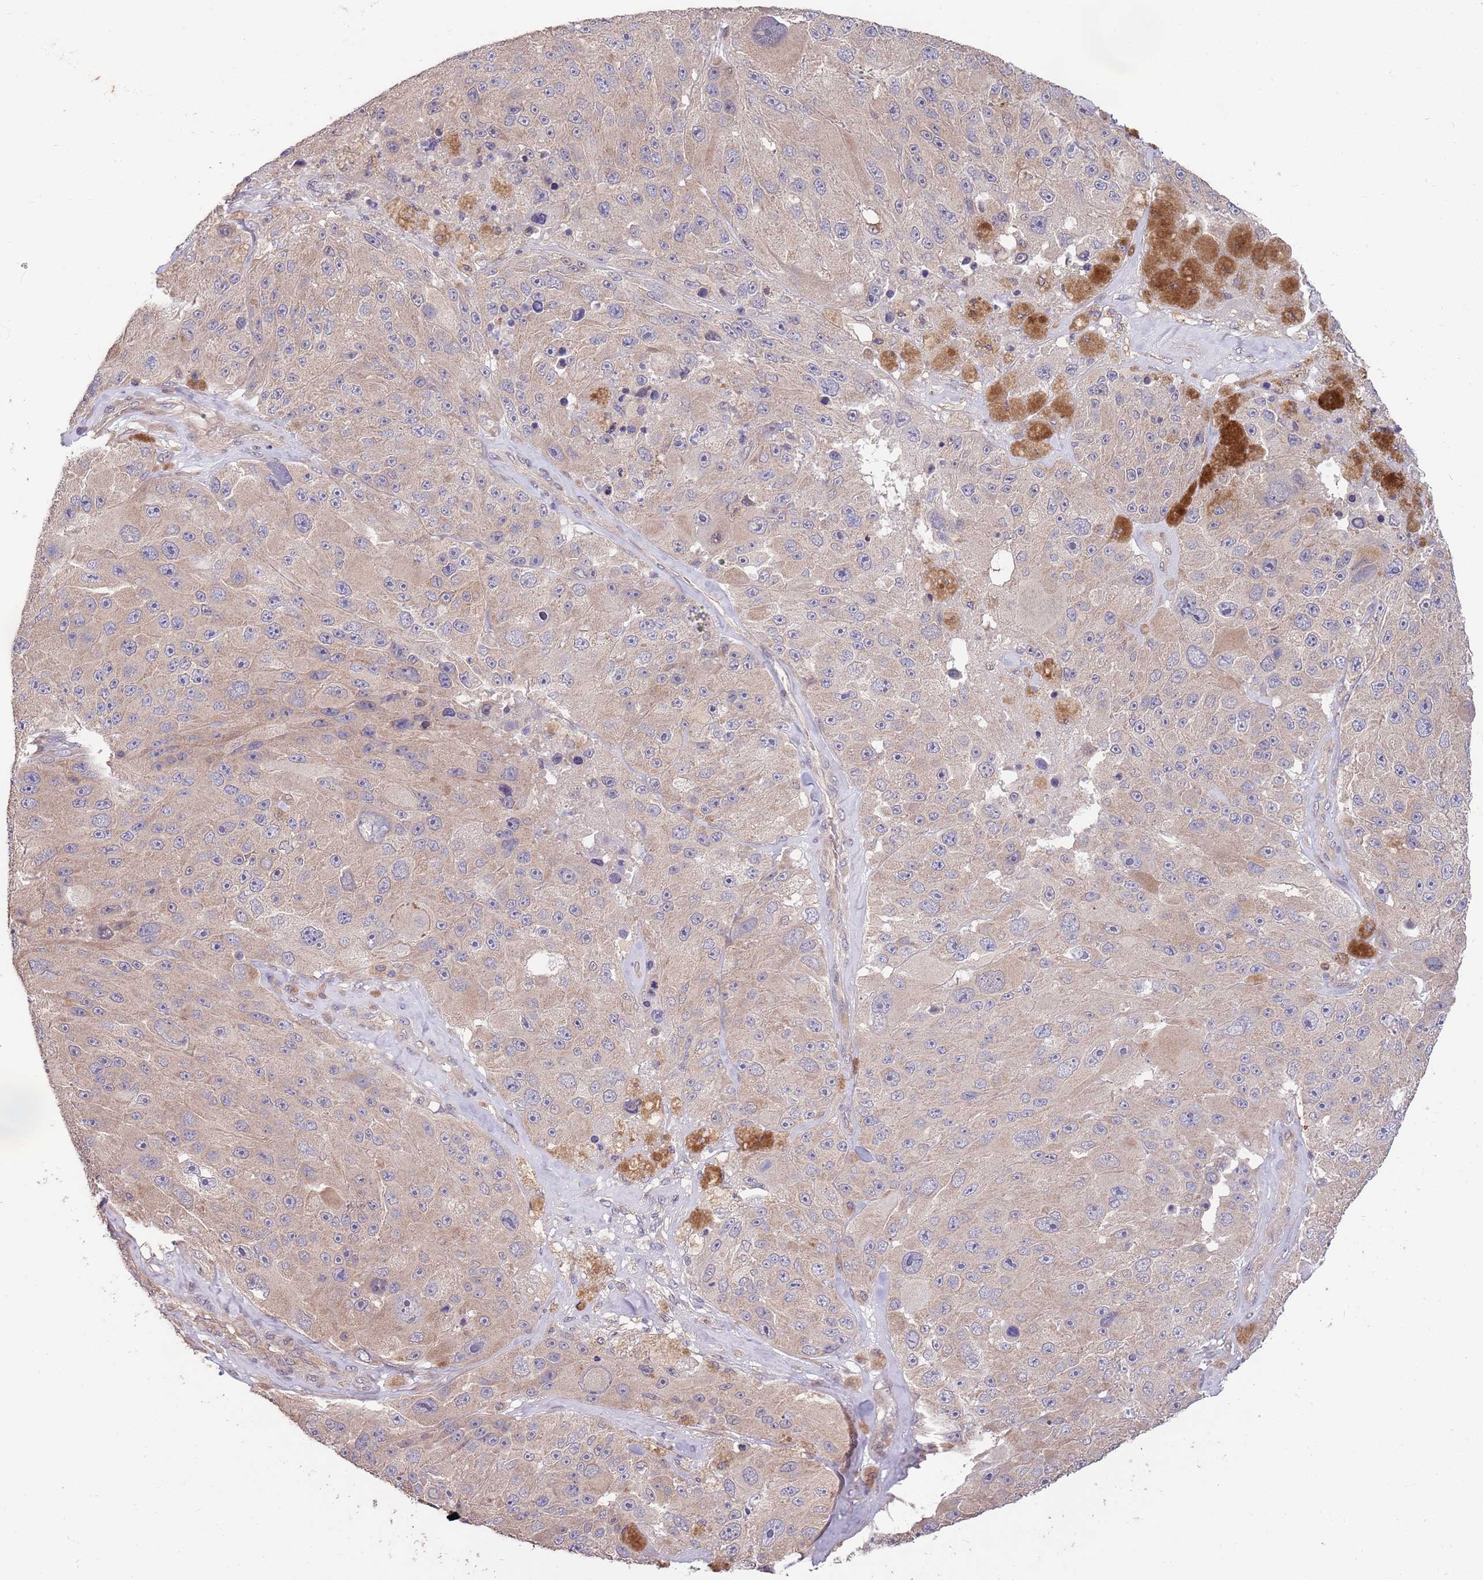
{"staining": {"intensity": "weak", "quantity": ">75%", "location": "cytoplasmic/membranous"}, "tissue": "melanoma", "cell_type": "Tumor cells", "image_type": "cancer", "snomed": [{"axis": "morphology", "description": "Malignant melanoma, Metastatic site"}, {"axis": "topography", "description": "Lymph node"}], "caption": "Immunohistochemical staining of human malignant melanoma (metastatic site) demonstrates low levels of weak cytoplasmic/membranous protein expression in approximately >75% of tumor cells.", "gene": "MARVELD2", "patient": {"sex": "male", "age": 62}}